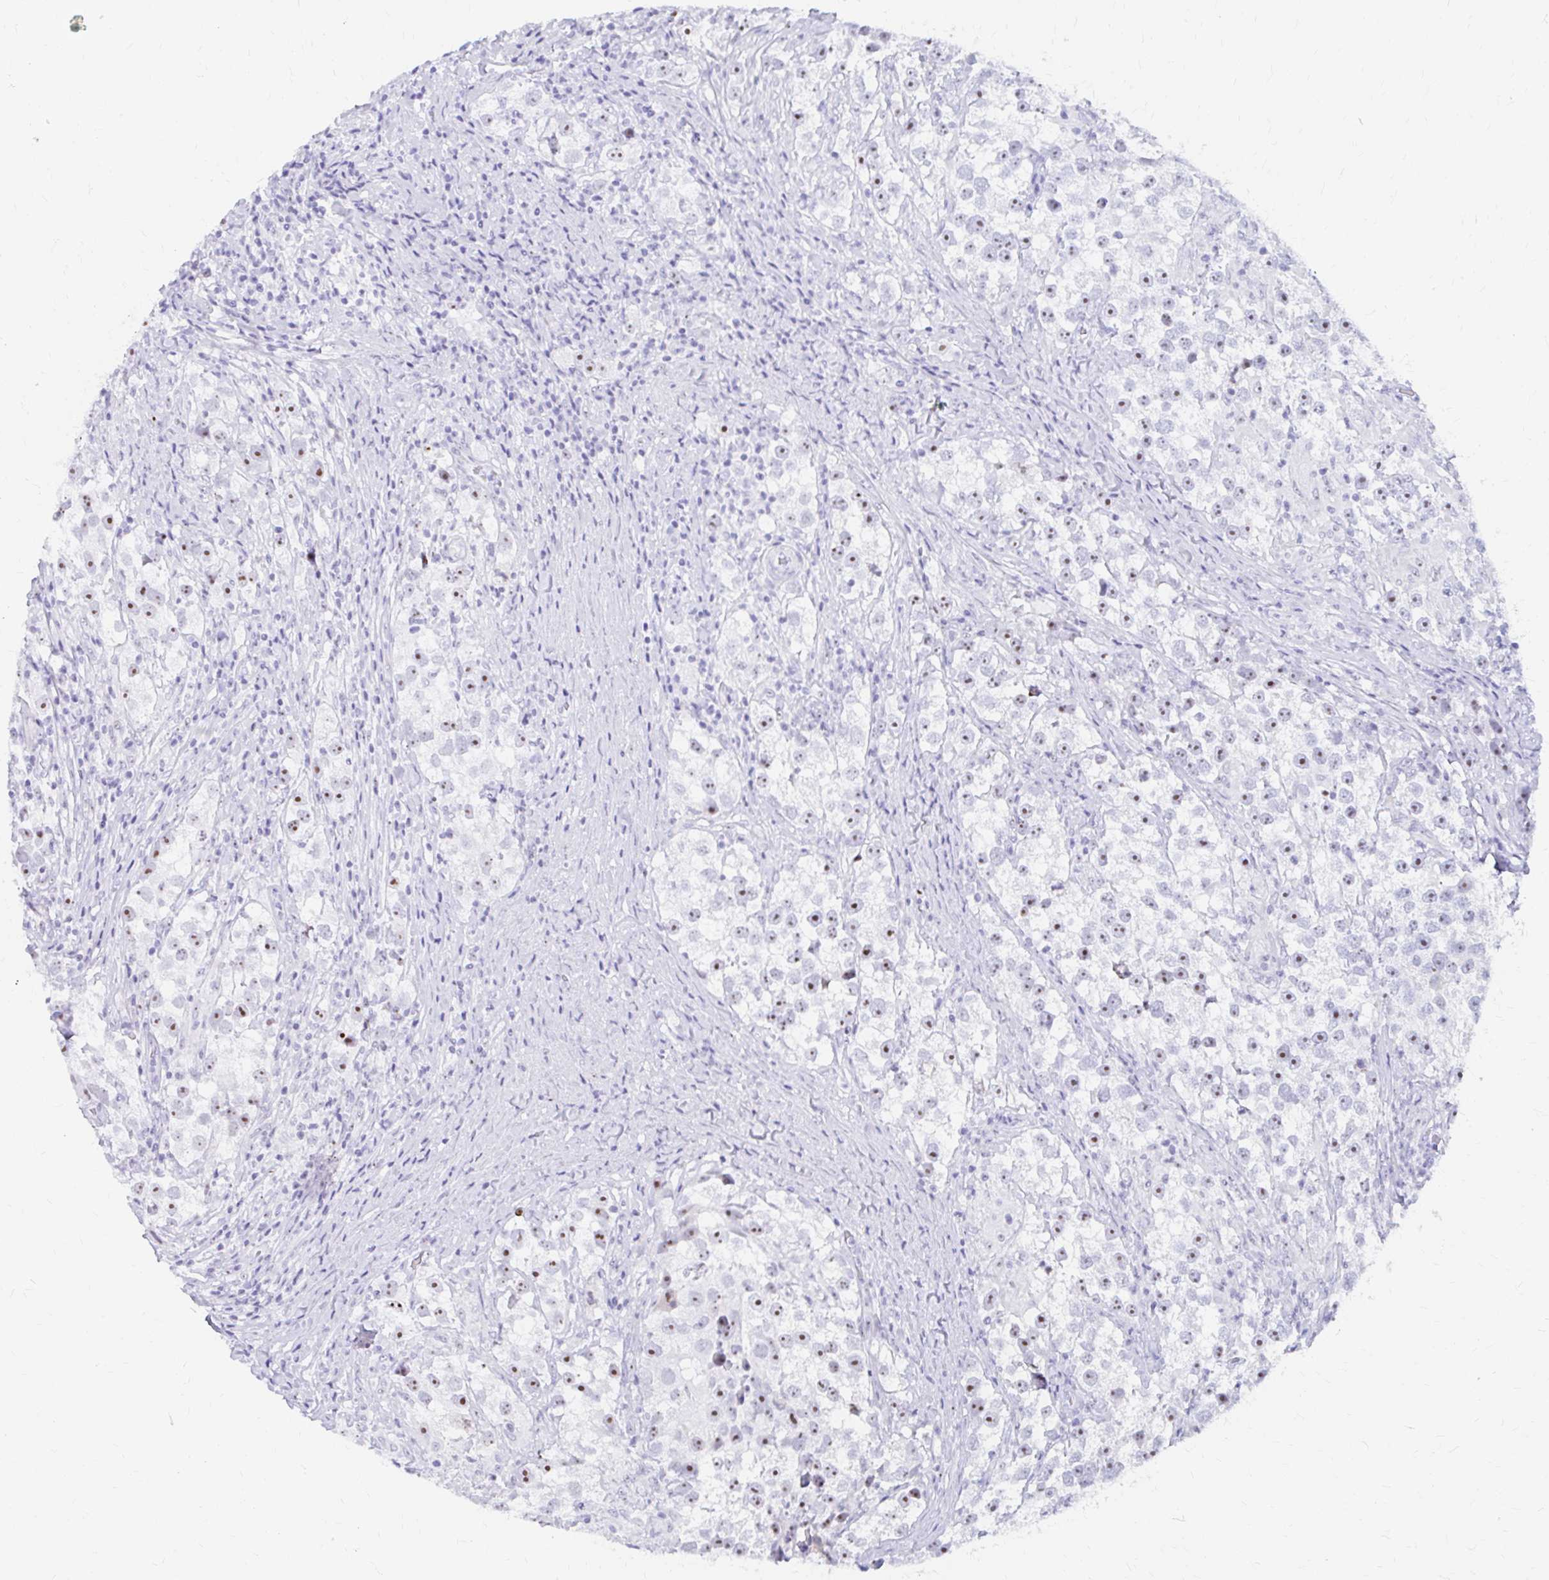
{"staining": {"intensity": "moderate", "quantity": ">75%", "location": "nuclear"}, "tissue": "testis cancer", "cell_type": "Tumor cells", "image_type": "cancer", "snomed": [{"axis": "morphology", "description": "Seminoma, NOS"}, {"axis": "topography", "description": "Testis"}], "caption": "Immunohistochemical staining of human testis cancer (seminoma) demonstrates medium levels of moderate nuclear protein expression in approximately >75% of tumor cells.", "gene": "FTSJ3", "patient": {"sex": "male", "age": 46}}